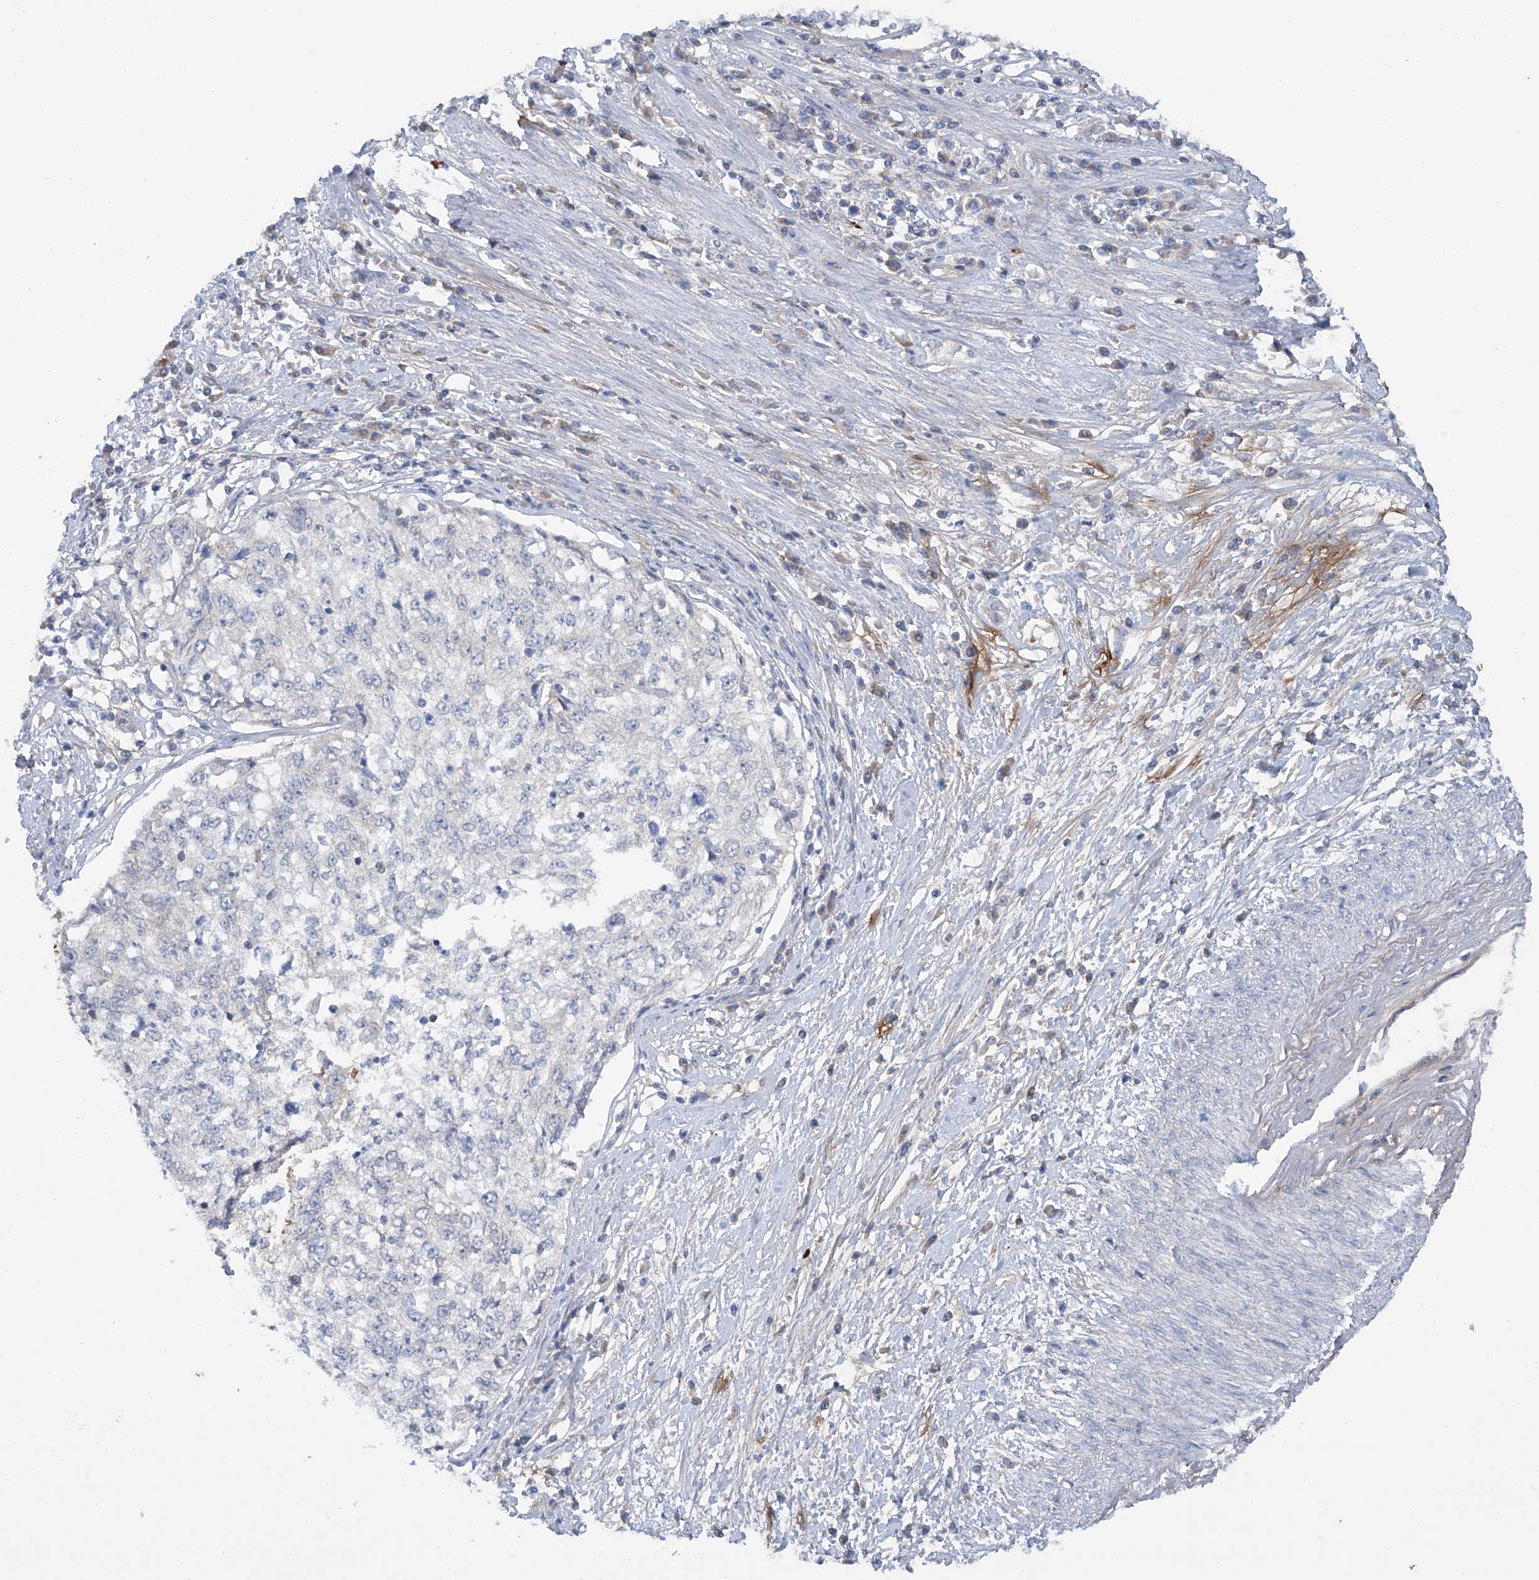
{"staining": {"intensity": "negative", "quantity": "none", "location": "none"}, "tissue": "cervical cancer", "cell_type": "Tumor cells", "image_type": "cancer", "snomed": [{"axis": "morphology", "description": "Squamous cell carcinoma, NOS"}, {"axis": "topography", "description": "Cervix"}], "caption": "Tumor cells show no significant protein staining in cervical squamous cell carcinoma. (Stains: DAB (3,3'-diaminobenzidine) IHC with hematoxylin counter stain, Microscopy: brightfield microscopy at high magnification).", "gene": "SIX4", "patient": {"sex": "female", "age": 57}}